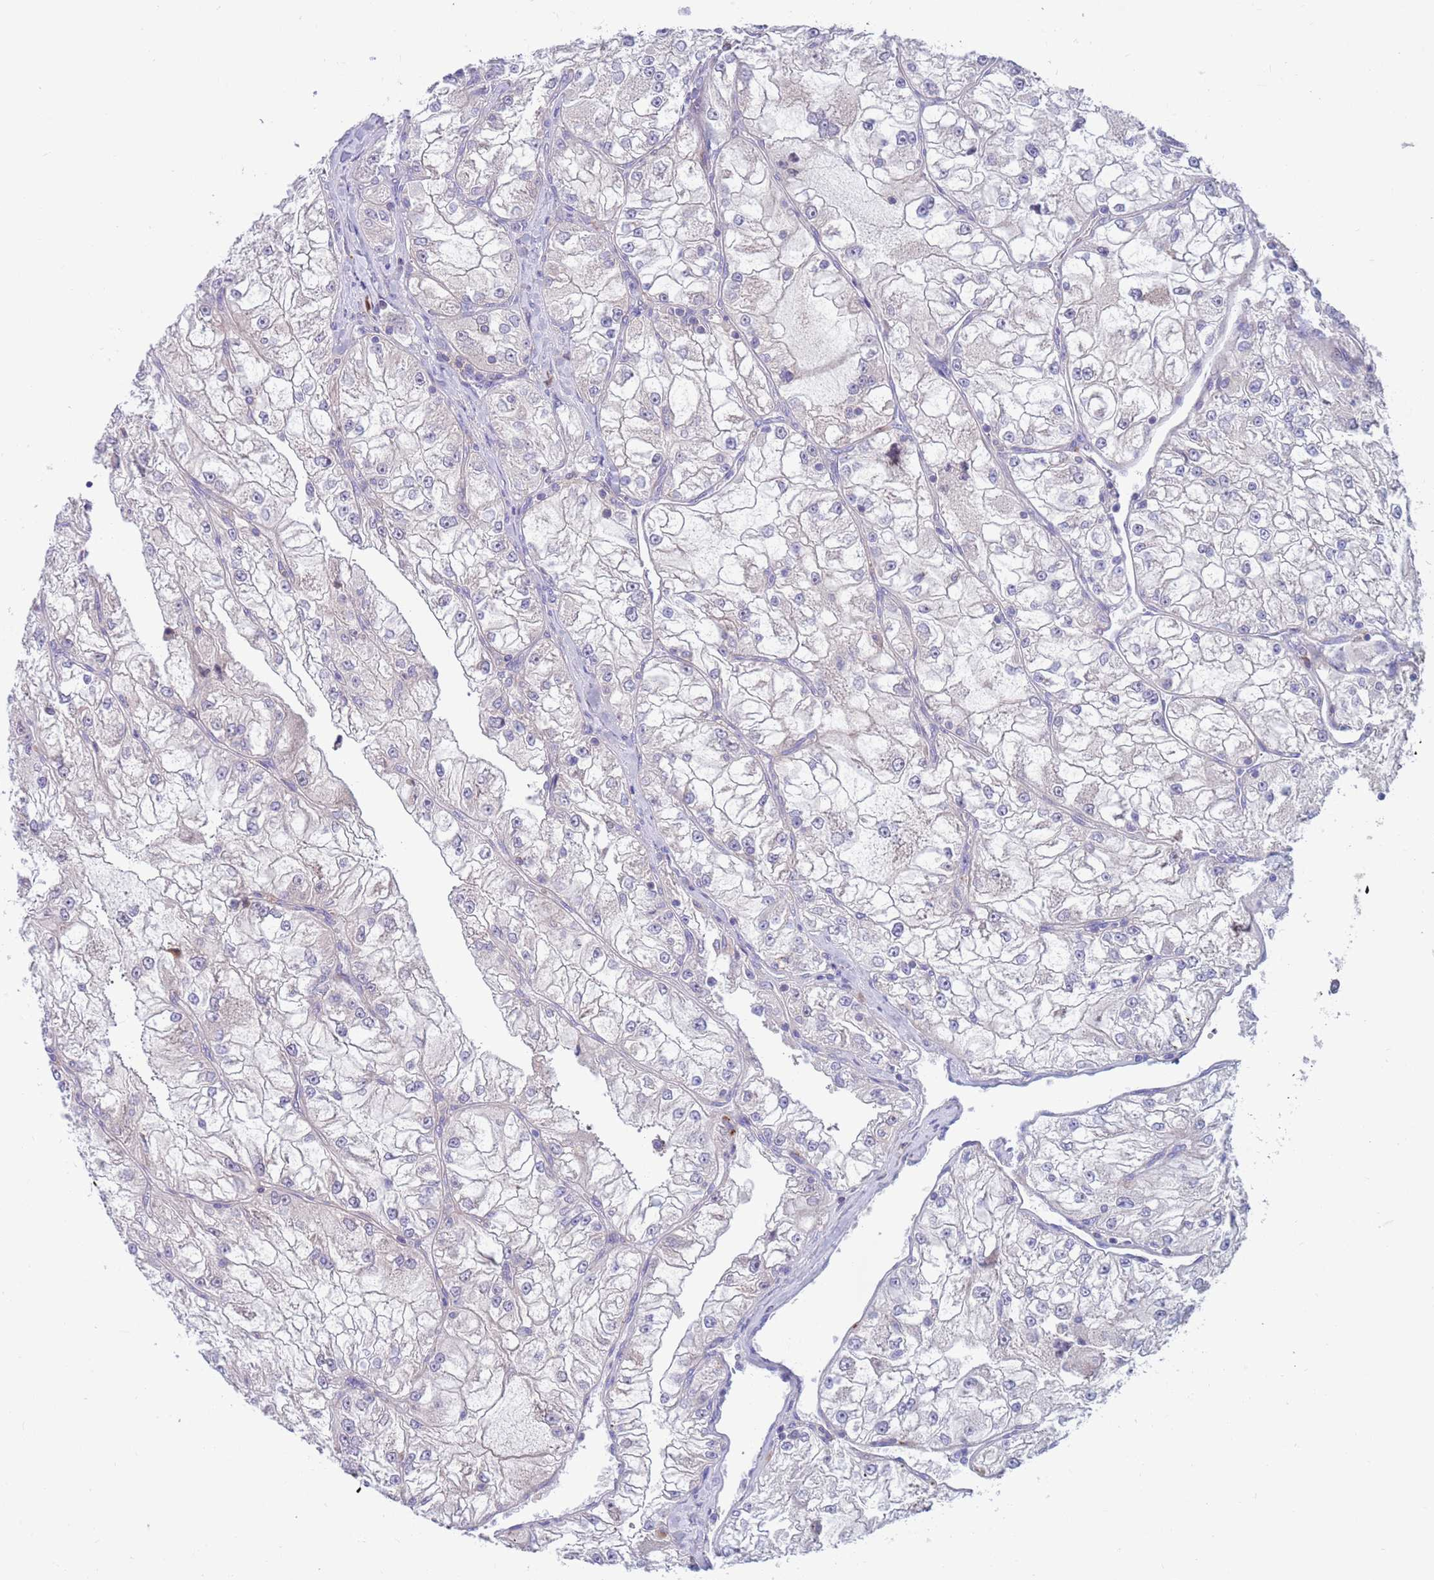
{"staining": {"intensity": "weak", "quantity": "<25%", "location": "cytoplasmic/membranous"}, "tissue": "renal cancer", "cell_type": "Tumor cells", "image_type": "cancer", "snomed": [{"axis": "morphology", "description": "Adenocarcinoma, NOS"}, {"axis": "topography", "description": "Kidney"}], "caption": "Tumor cells are negative for protein expression in human renal cancer.", "gene": "KLHL29", "patient": {"sex": "female", "age": 72}}